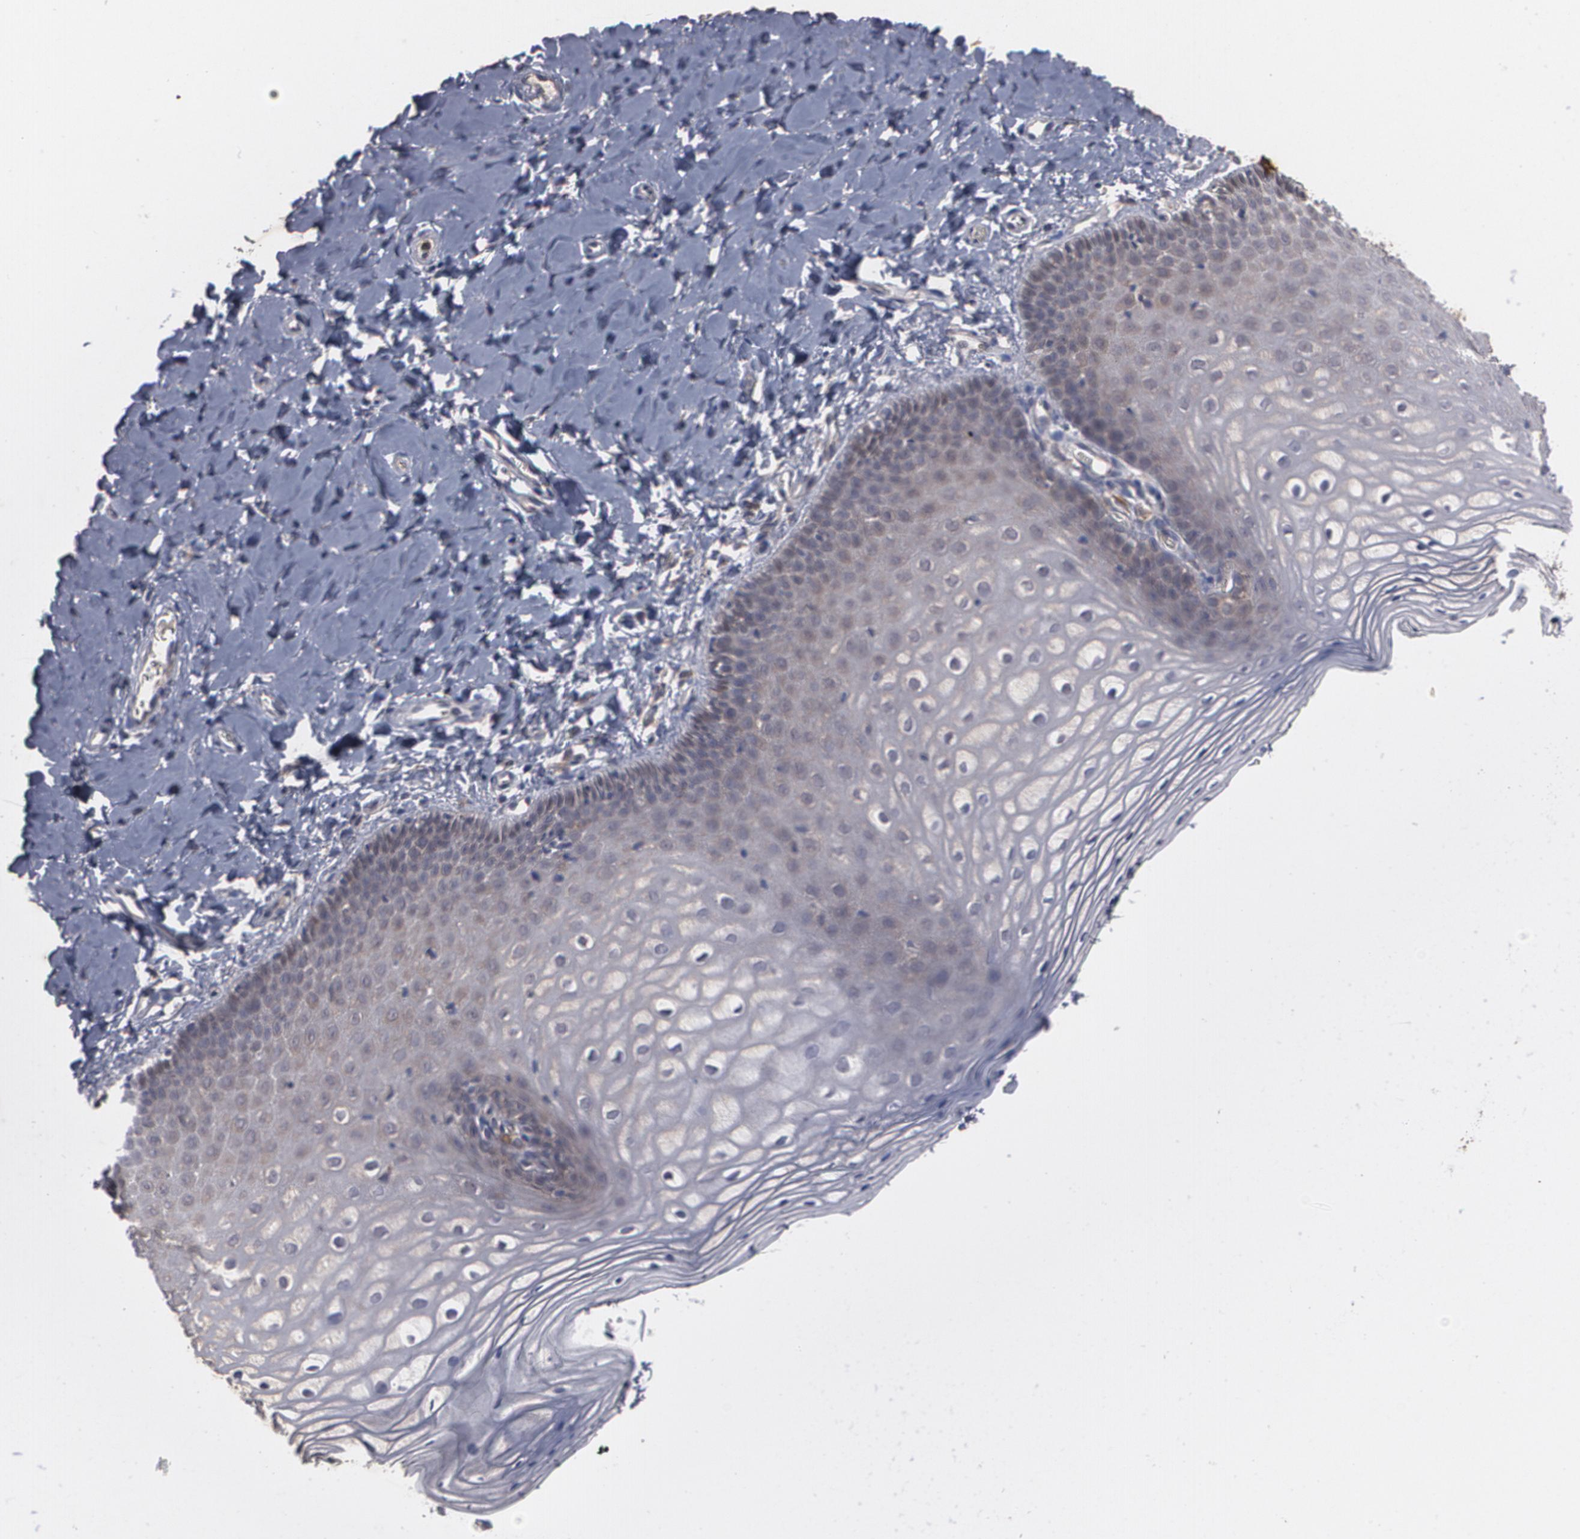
{"staining": {"intensity": "weak", "quantity": "<25%", "location": "cytoplasmic/membranous"}, "tissue": "vagina", "cell_type": "Squamous epithelial cells", "image_type": "normal", "snomed": [{"axis": "morphology", "description": "Normal tissue, NOS"}, {"axis": "topography", "description": "Vagina"}], "caption": "Benign vagina was stained to show a protein in brown. There is no significant staining in squamous epithelial cells. (DAB (3,3'-diaminobenzidine) IHC, high magnification).", "gene": "HTT", "patient": {"sex": "female", "age": 55}}